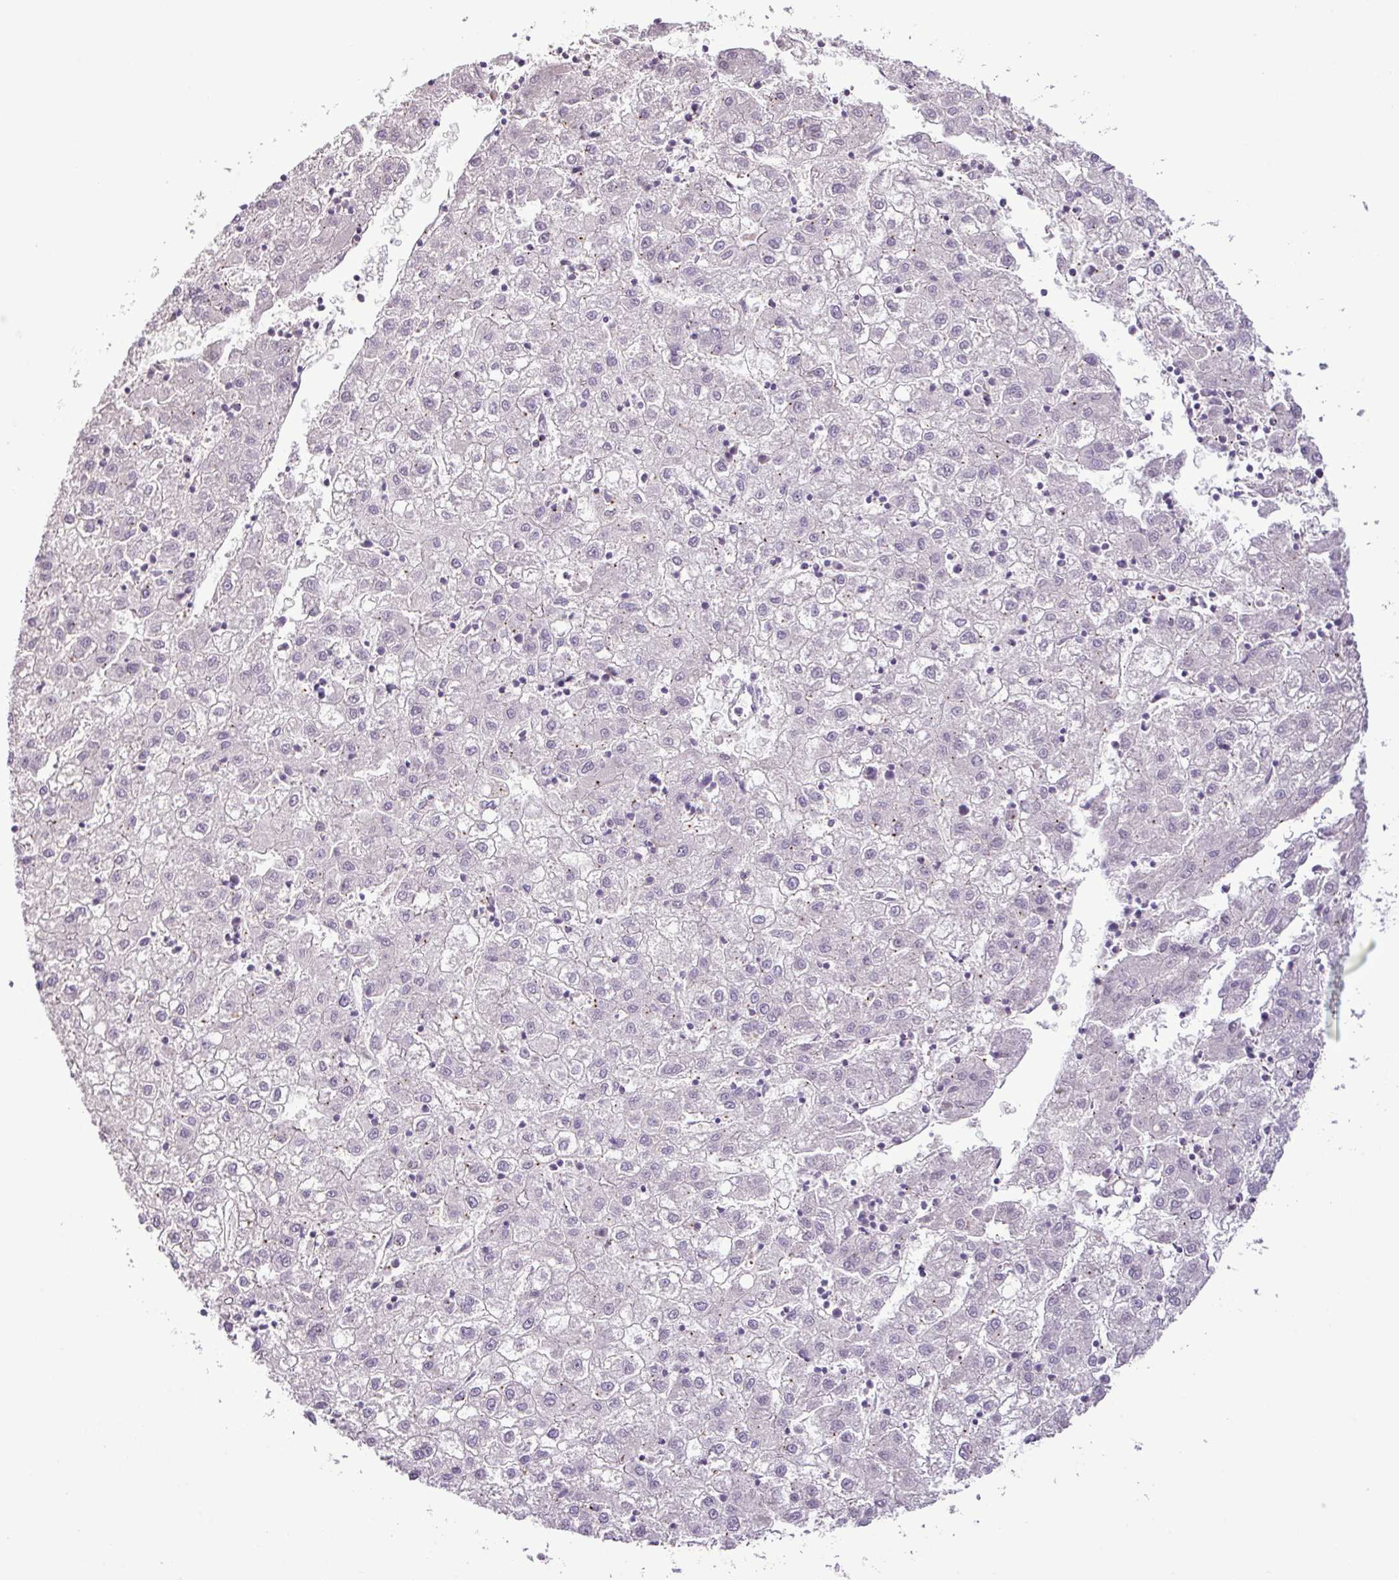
{"staining": {"intensity": "negative", "quantity": "none", "location": "none"}, "tissue": "liver cancer", "cell_type": "Tumor cells", "image_type": "cancer", "snomed": [{"axis": "morphology", "description": "Carcinoma, Hepatocellular, NOS"}, {"axis": "topography", "description": "Liver"}], "caption": "A photomicrograph of human hepatocellular carcinoma (liver) is negative for staining in tumor cells.", "gene": "DNAJB13", "patient": {"sex": "male", "age": 72}}